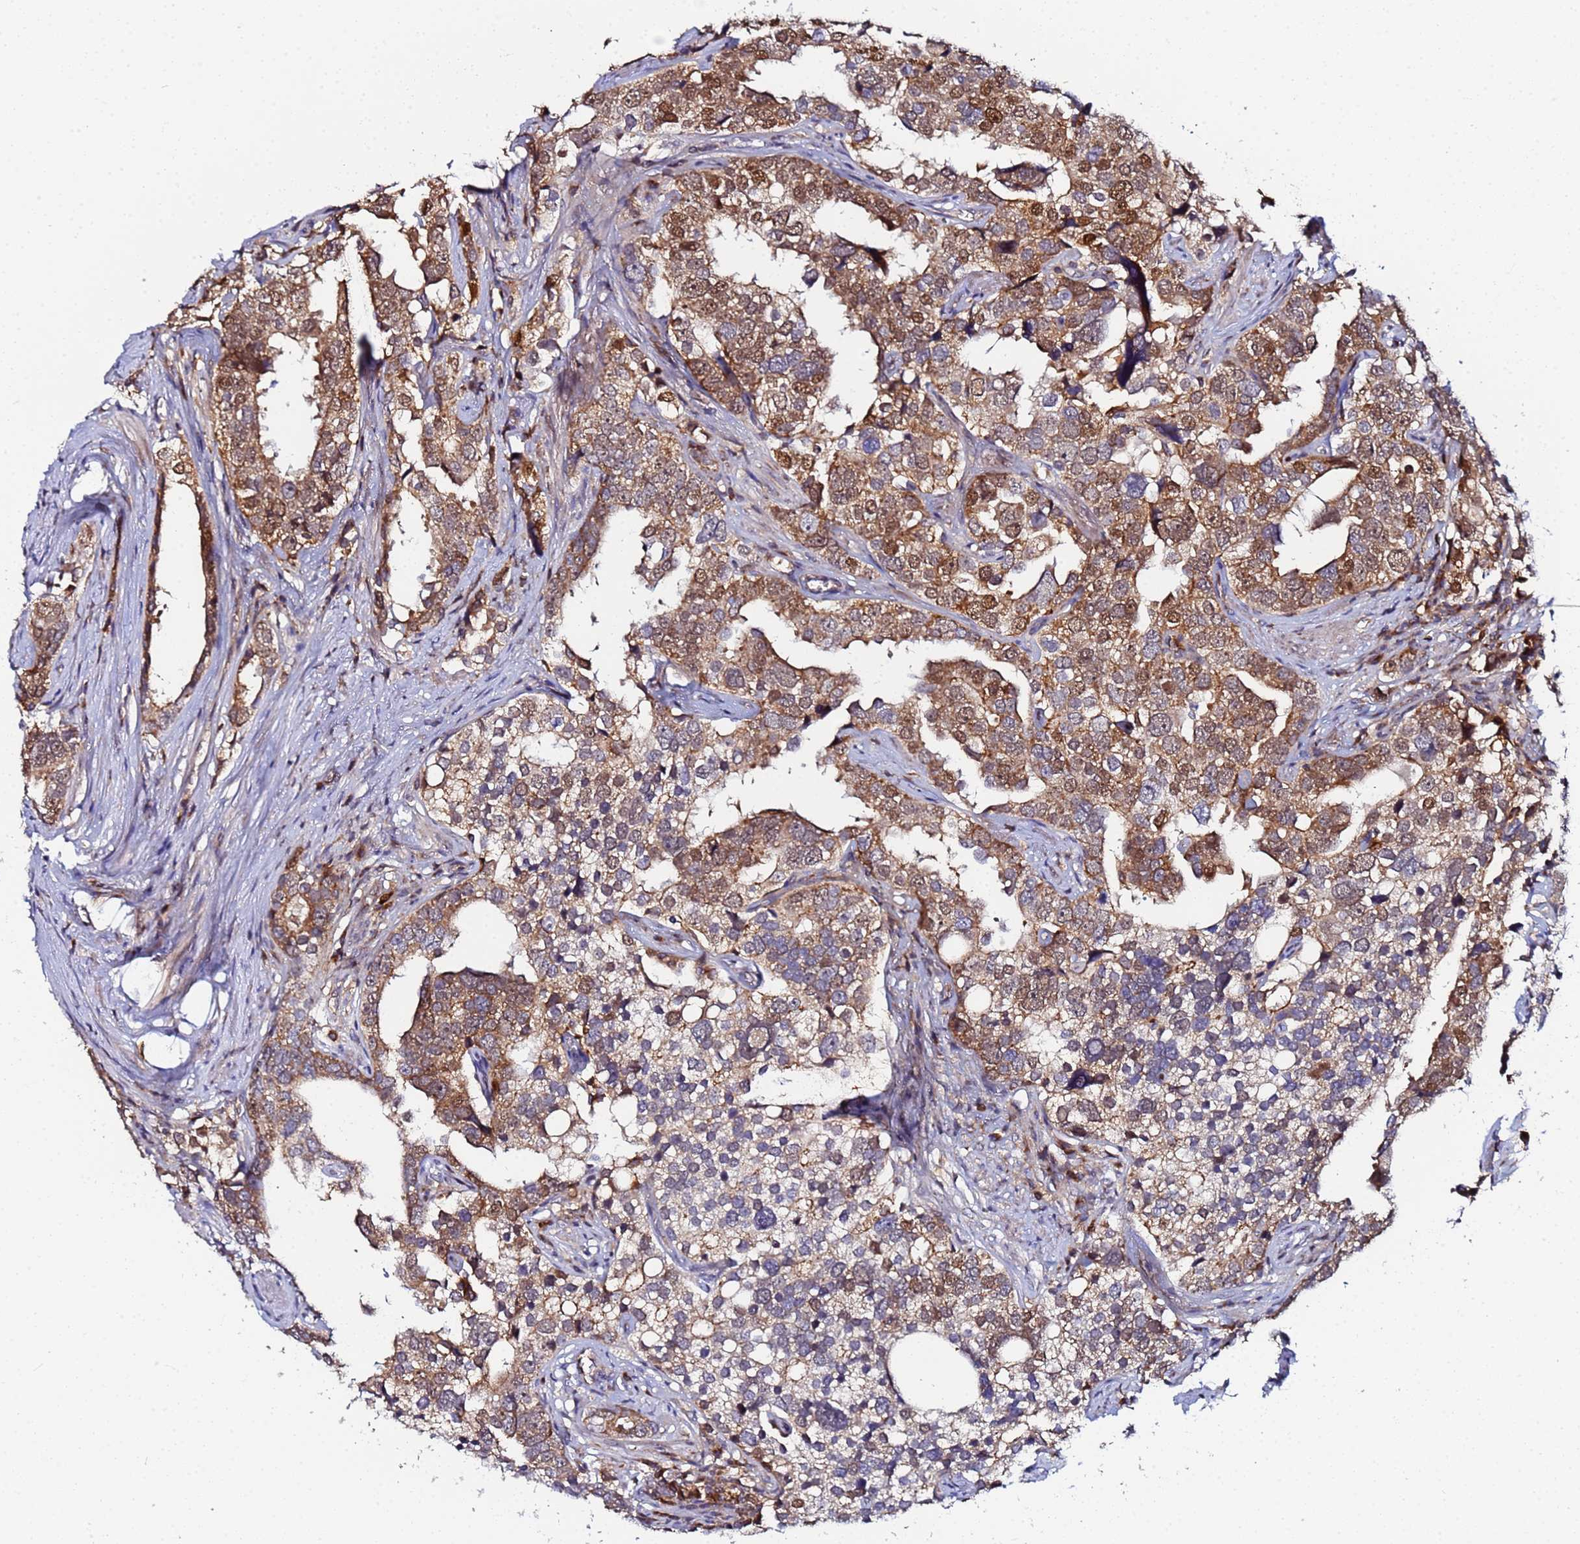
{"staining": {"intensity": "strong", "quantity": "25%-75%", "location": "cytoplasmic/membranous,nuclear"}, "tissue": "prostate cancer", "cell_type": "Tumor cells", "image_type": "cancer", "snomed": [{"axis": "morphology", "description": "Adenocarcinoma, High grade"}, {"axis": "topography", "description": "Prostate"}], "caption": "Protein analysis of prostate cancer (adenocarcinoma (high-grade)) tissue shows strong cytoplasmic/membranous and nuclear expression in about 25%-75% of tumor cells.", "gene": "CCDC127", "patient": {"sex": "male", "age": 71}}